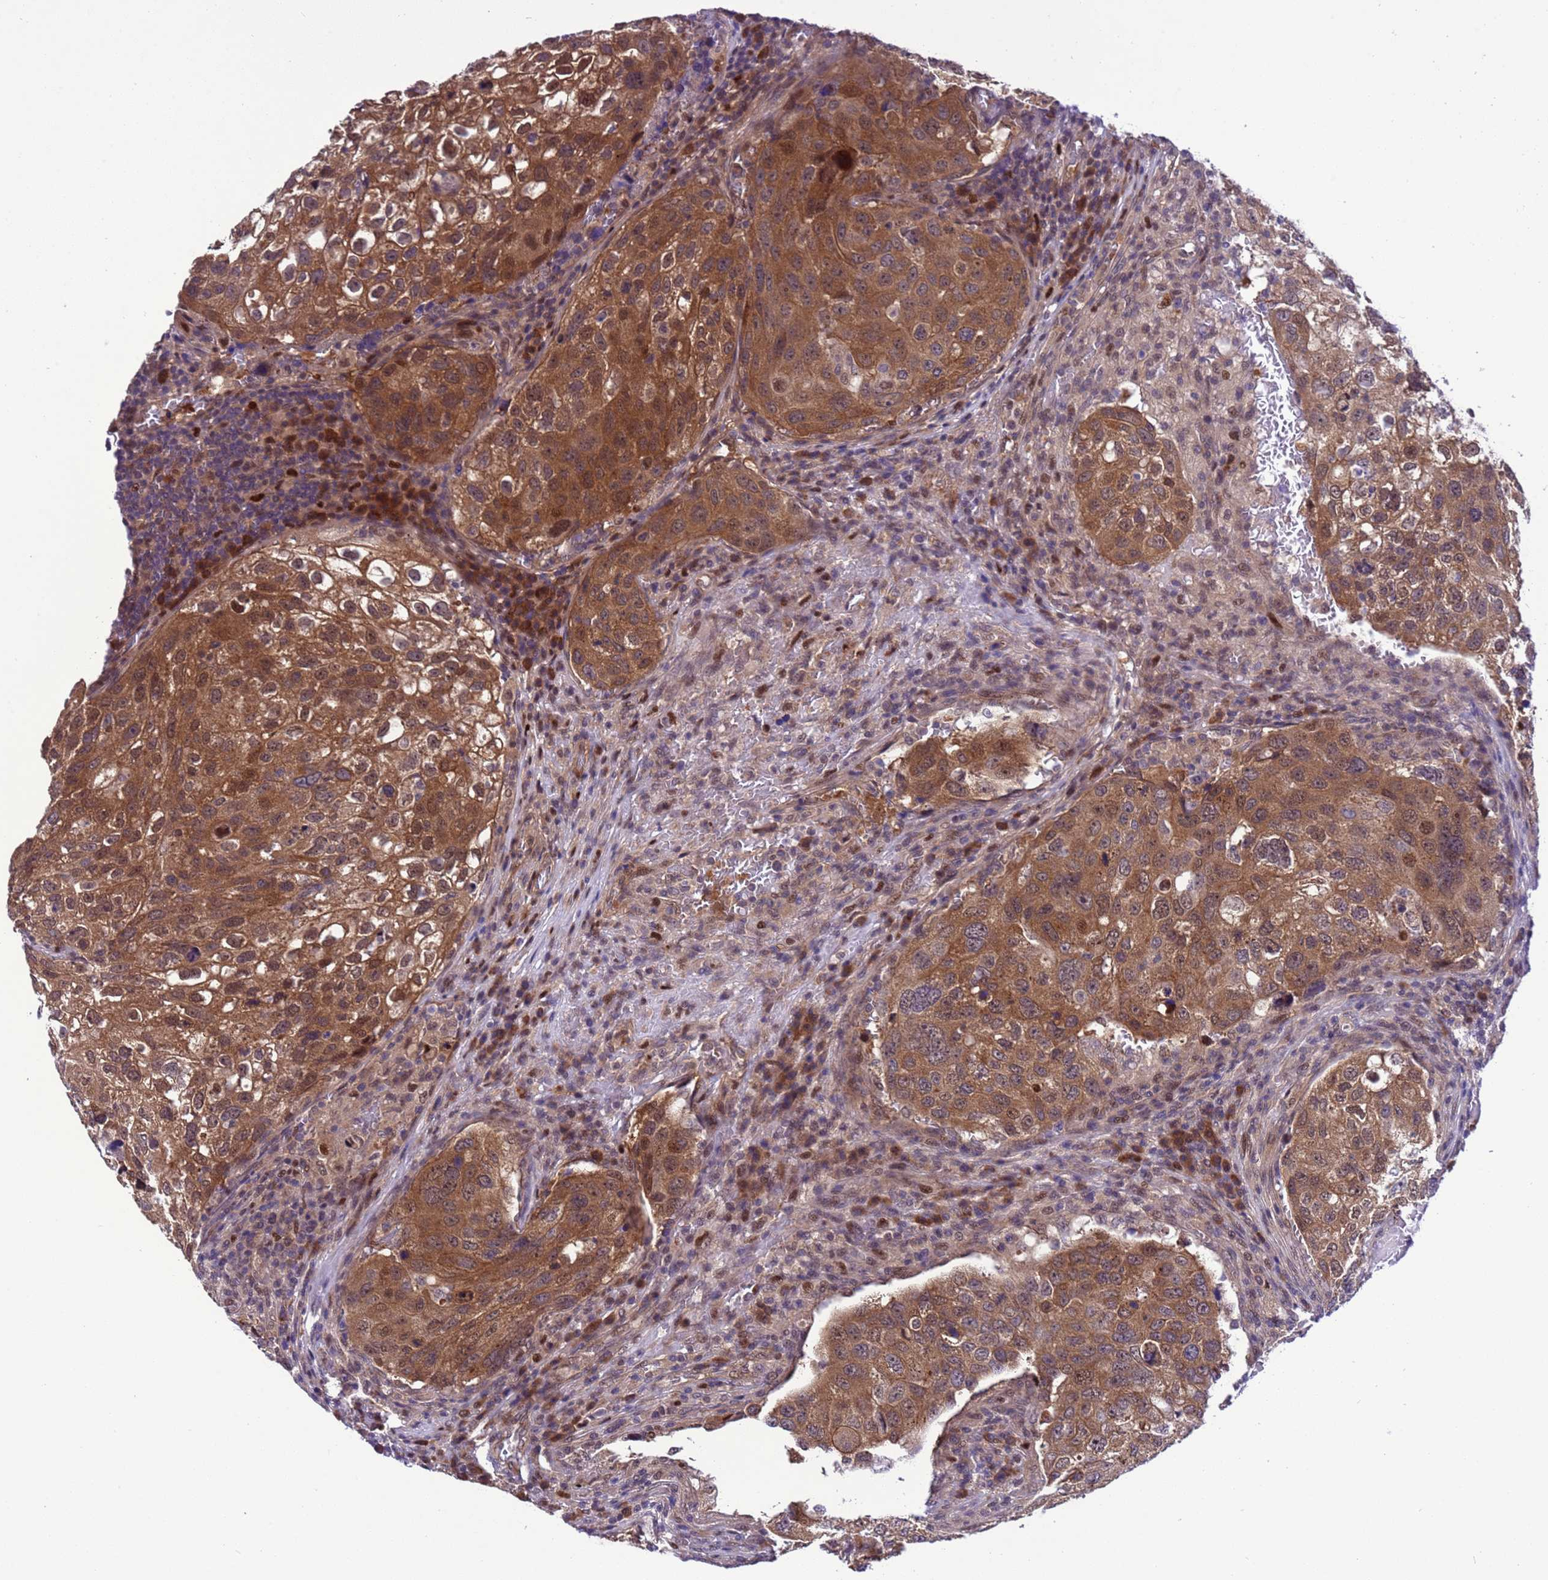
{"staining": {"intensity": "moderate", "quantity": ">75%", "location": "cytoplasmic/membranous,nuclear"}, "tissue": "urothelial cancer", "cell_type": "Tumor cells", "image_type": "cancer", "snomed": [{"axis": "morphology", "description": "Urothelial carcinoma, High grade"}, {"axis": "topography", "description": "Lymph node"}, {"axis": "topography", "description": "Urinary bladder"}], "caption": "Urothelial cancer was stained to show a protein in brown. There is medium levels of moderate cytoplasmic/membranous and nuclear staining in about >75% of tumor cells. (Stains: DAB in brown, nuclei in blue, Microscopy: brightfield microscopy at high magnification).", "gene": "RASD1", "patient": {"sex": "male", "age": 51}}